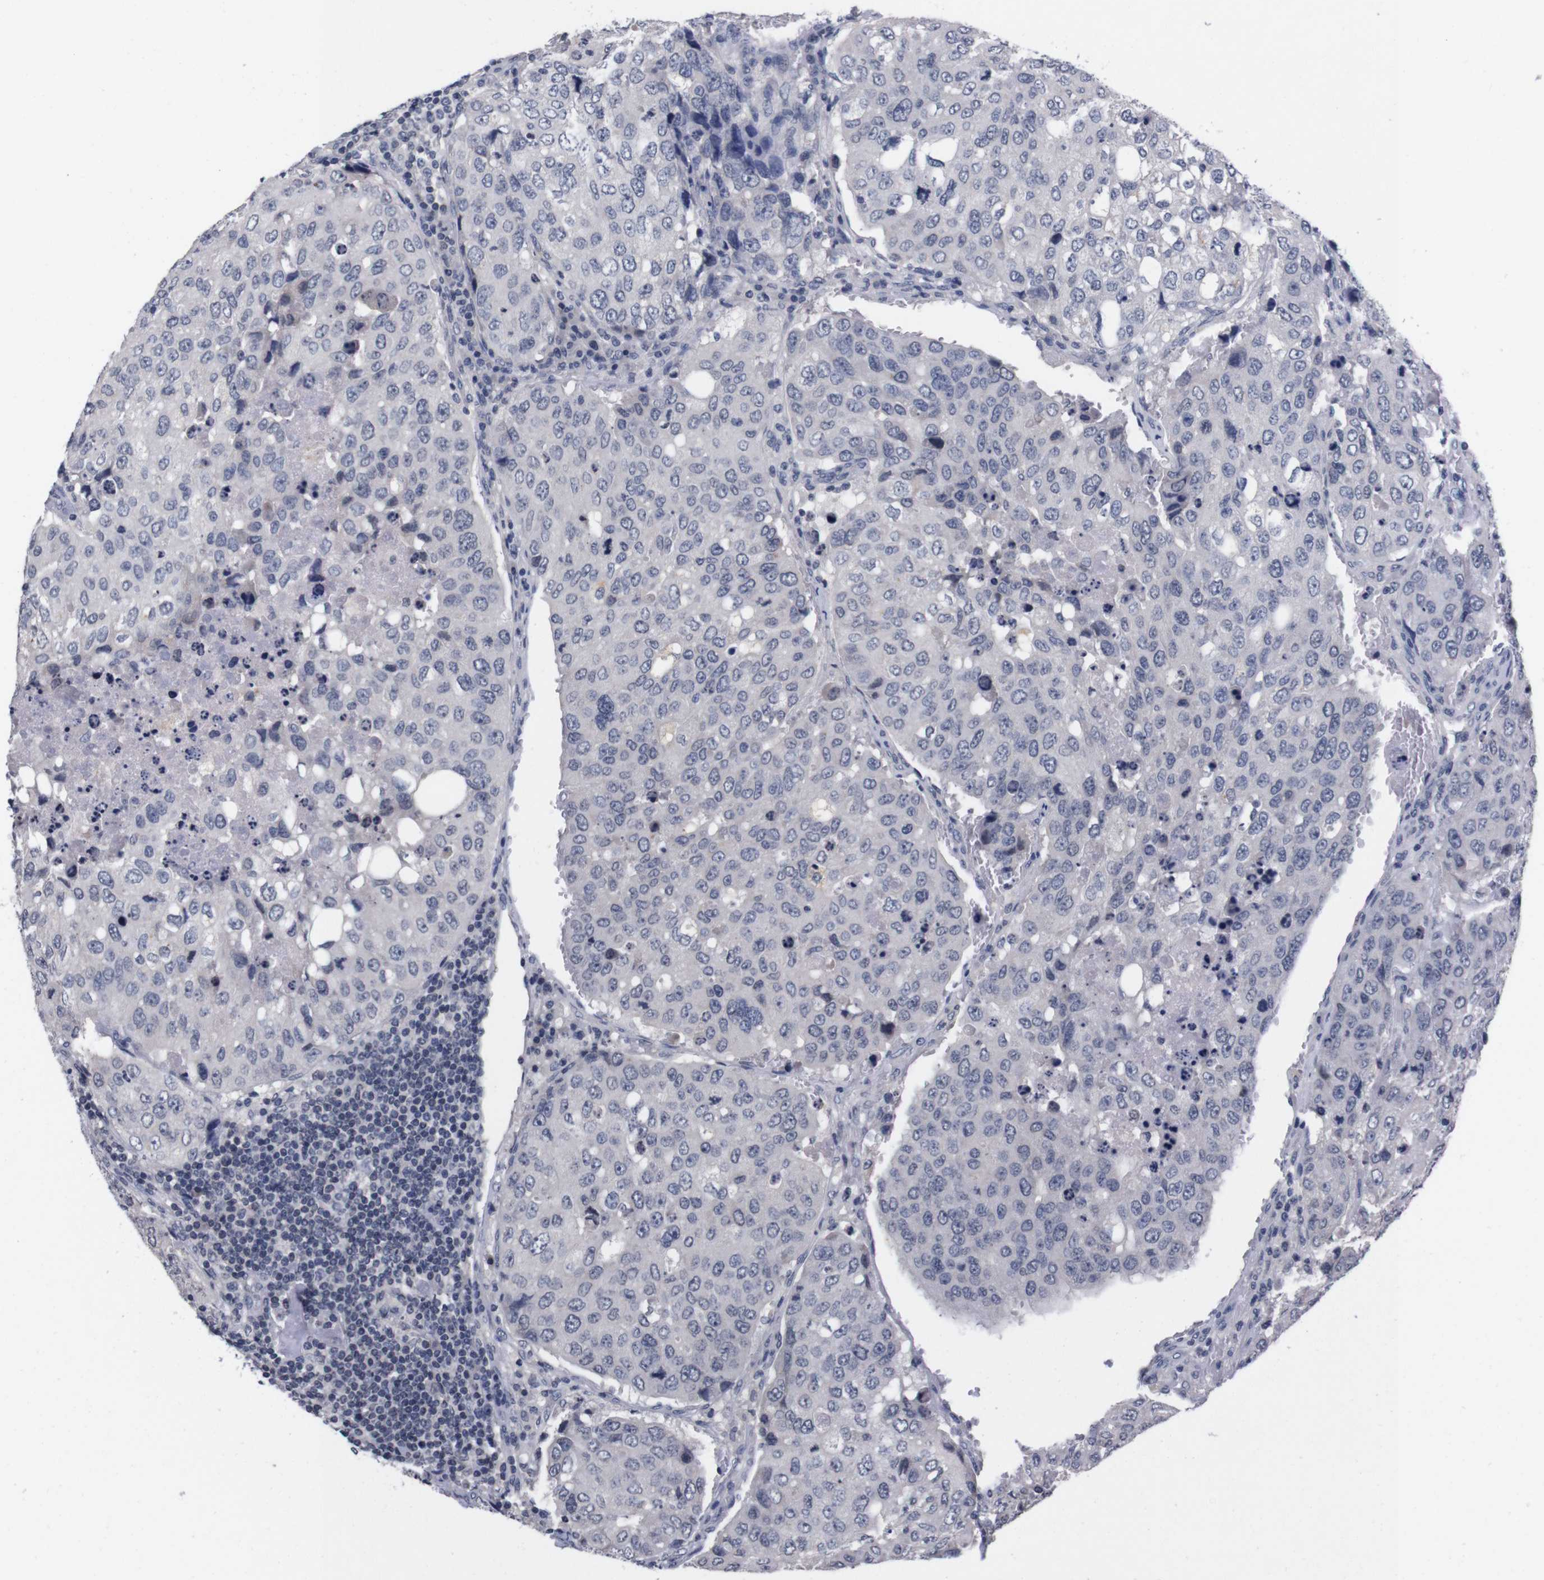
{"staining": {"intensity": "negative", "quantity": "none", "location": "none"}, "tissue": "urothelial cancer", "cell_type": "Tumor cells", "image_type": "cancer", "snomed": [{"axis": "morphology", "description": "Urothelial carcinoma, High grade"}, {"axis": "topography", "description": "Lymph node"}, {"axis": "topography", "description": "Urinary bladder"}], "caption": "Immunohistochemistry (IHC) micrograph of human urothelial cancer stained for a protein (brown), which shows no staining in tumor cells.", "gene": "TNFRSF21", "patient": {"sex": "male", "age": 51}}